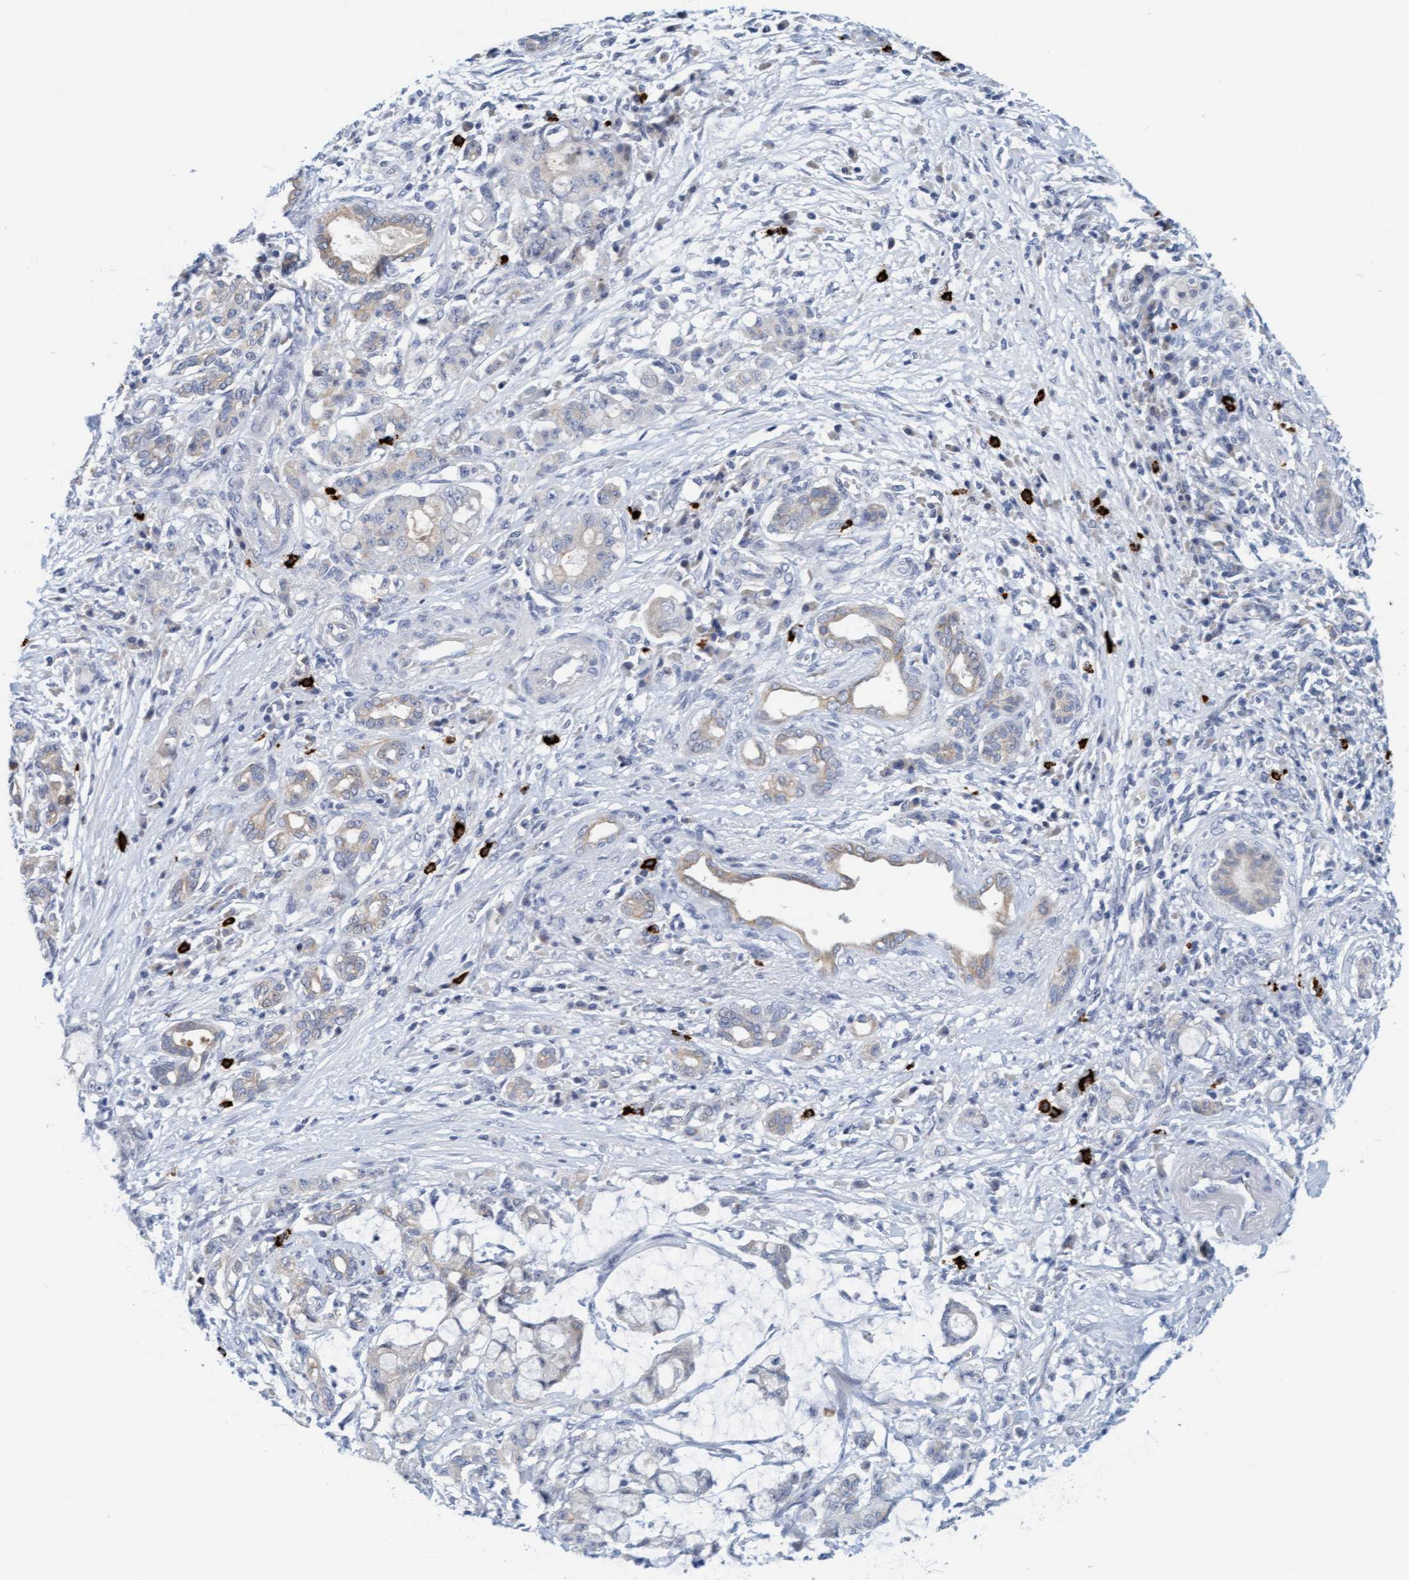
{"staining": {"intensity": "negative", "quantity": "none", "location": "none"}, "tissue": "pancreatic cancer", "cell_type": "Tumor cells", "image_type": "cancer", "snomed": [{"axis": "morphology", "description": "Adenocarcinoma, NOS"}, {"axis": "topography", "description": "Pancreas"}], "caption": "This is a micrograph of IHC staining of adenocarcinoma (pancreatic), which shows no positivity in tumor cells.", "gene": "CPA3", "patient": {"sex": "female", "age": 73}}